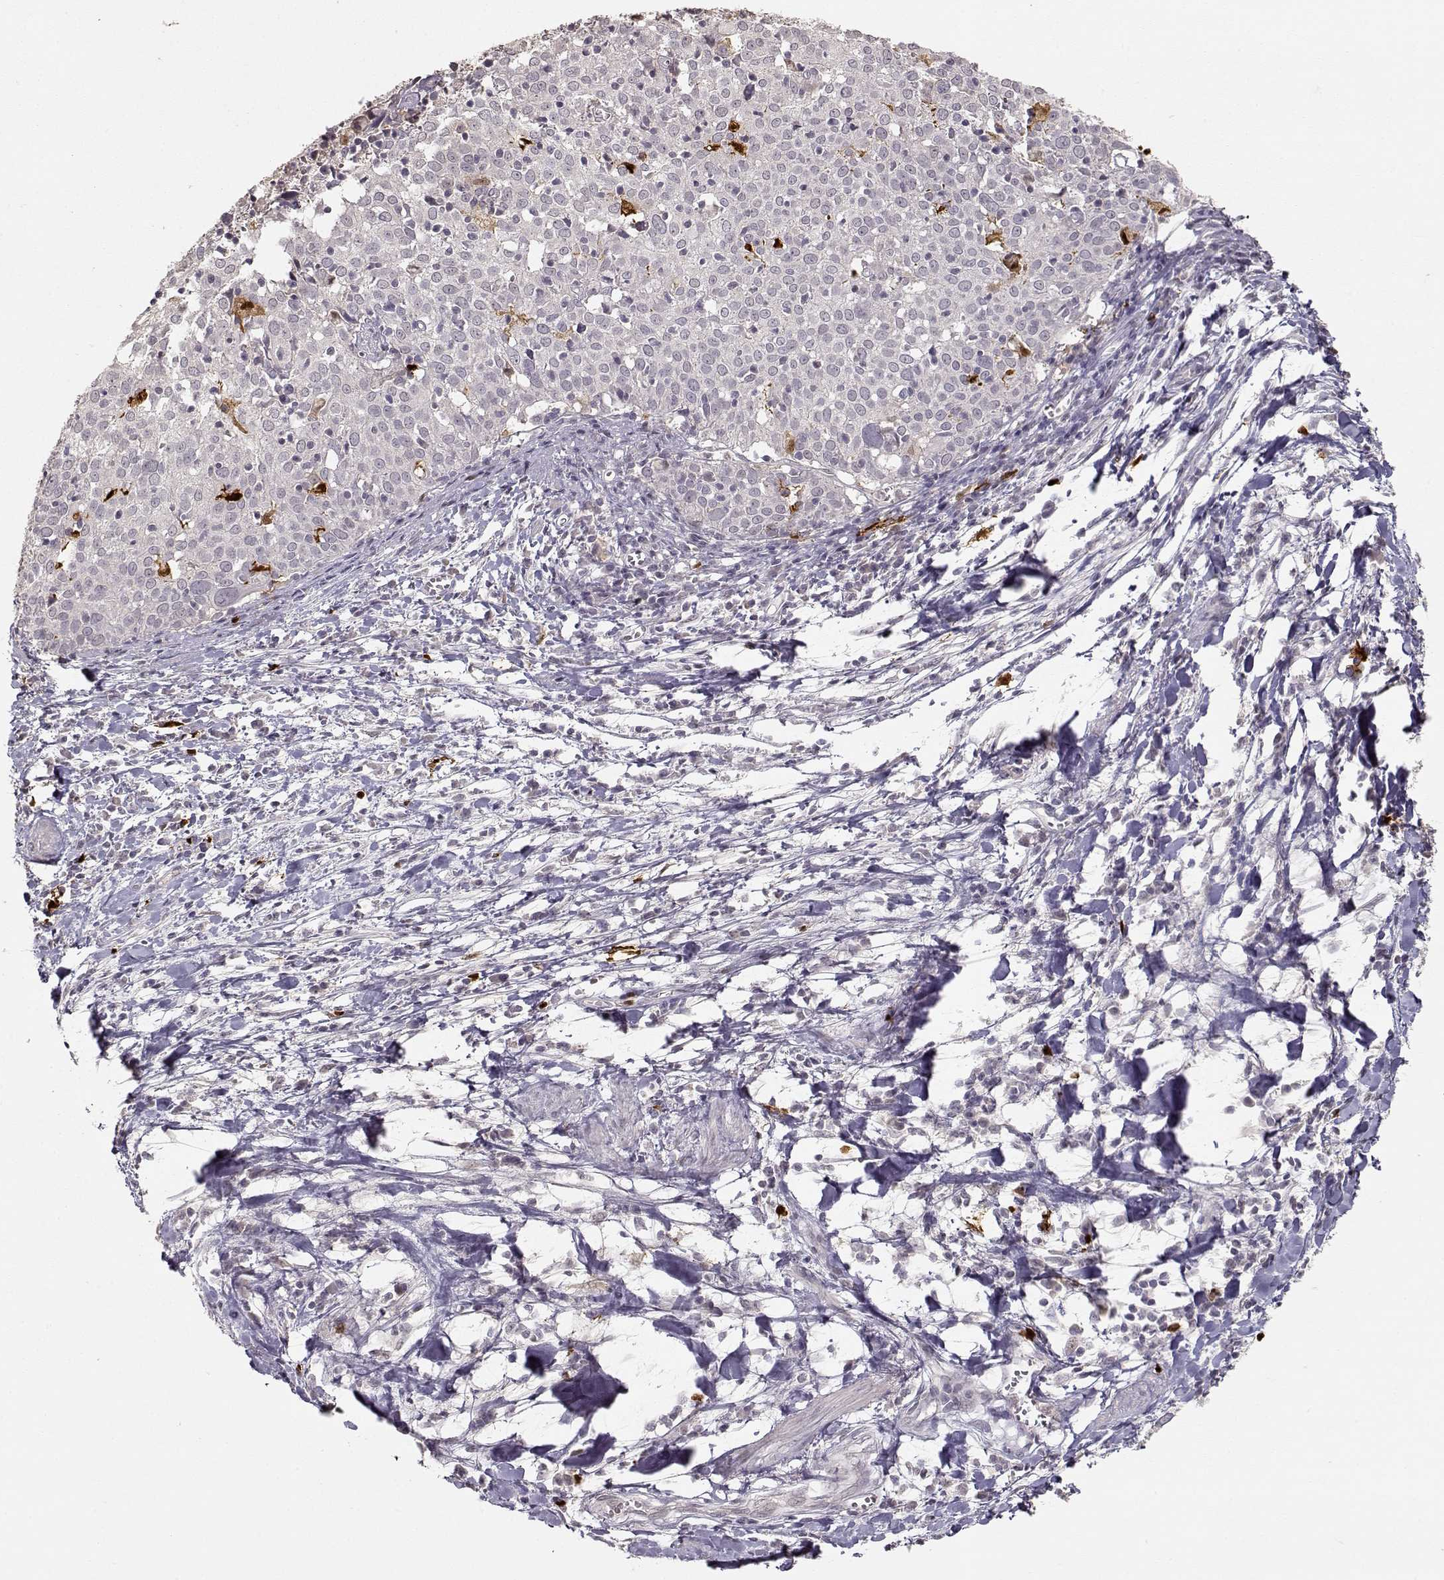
{"staining": {"intensity": "negative", "quantity": "none", "location": "none"}, "tissue": "cervical cancer", "cell_type": "Tumor cells", "image_type": "cancer", "snomed": [{"axis": "morphology", "description": "Squamous cell carcinoma, NOS"}, {"axis": "topography", "description": "Cervix"}], "caption": "Immunohistochemistry (IHC) histopathology image of neoplastic tissue: human cervical cancer stained with DAB (3,3'-diaminobenzidine) reveals no significant protein staining in tumor cells.", "gene": "S100B", "patient": {"sex": "female", "age": 39}}